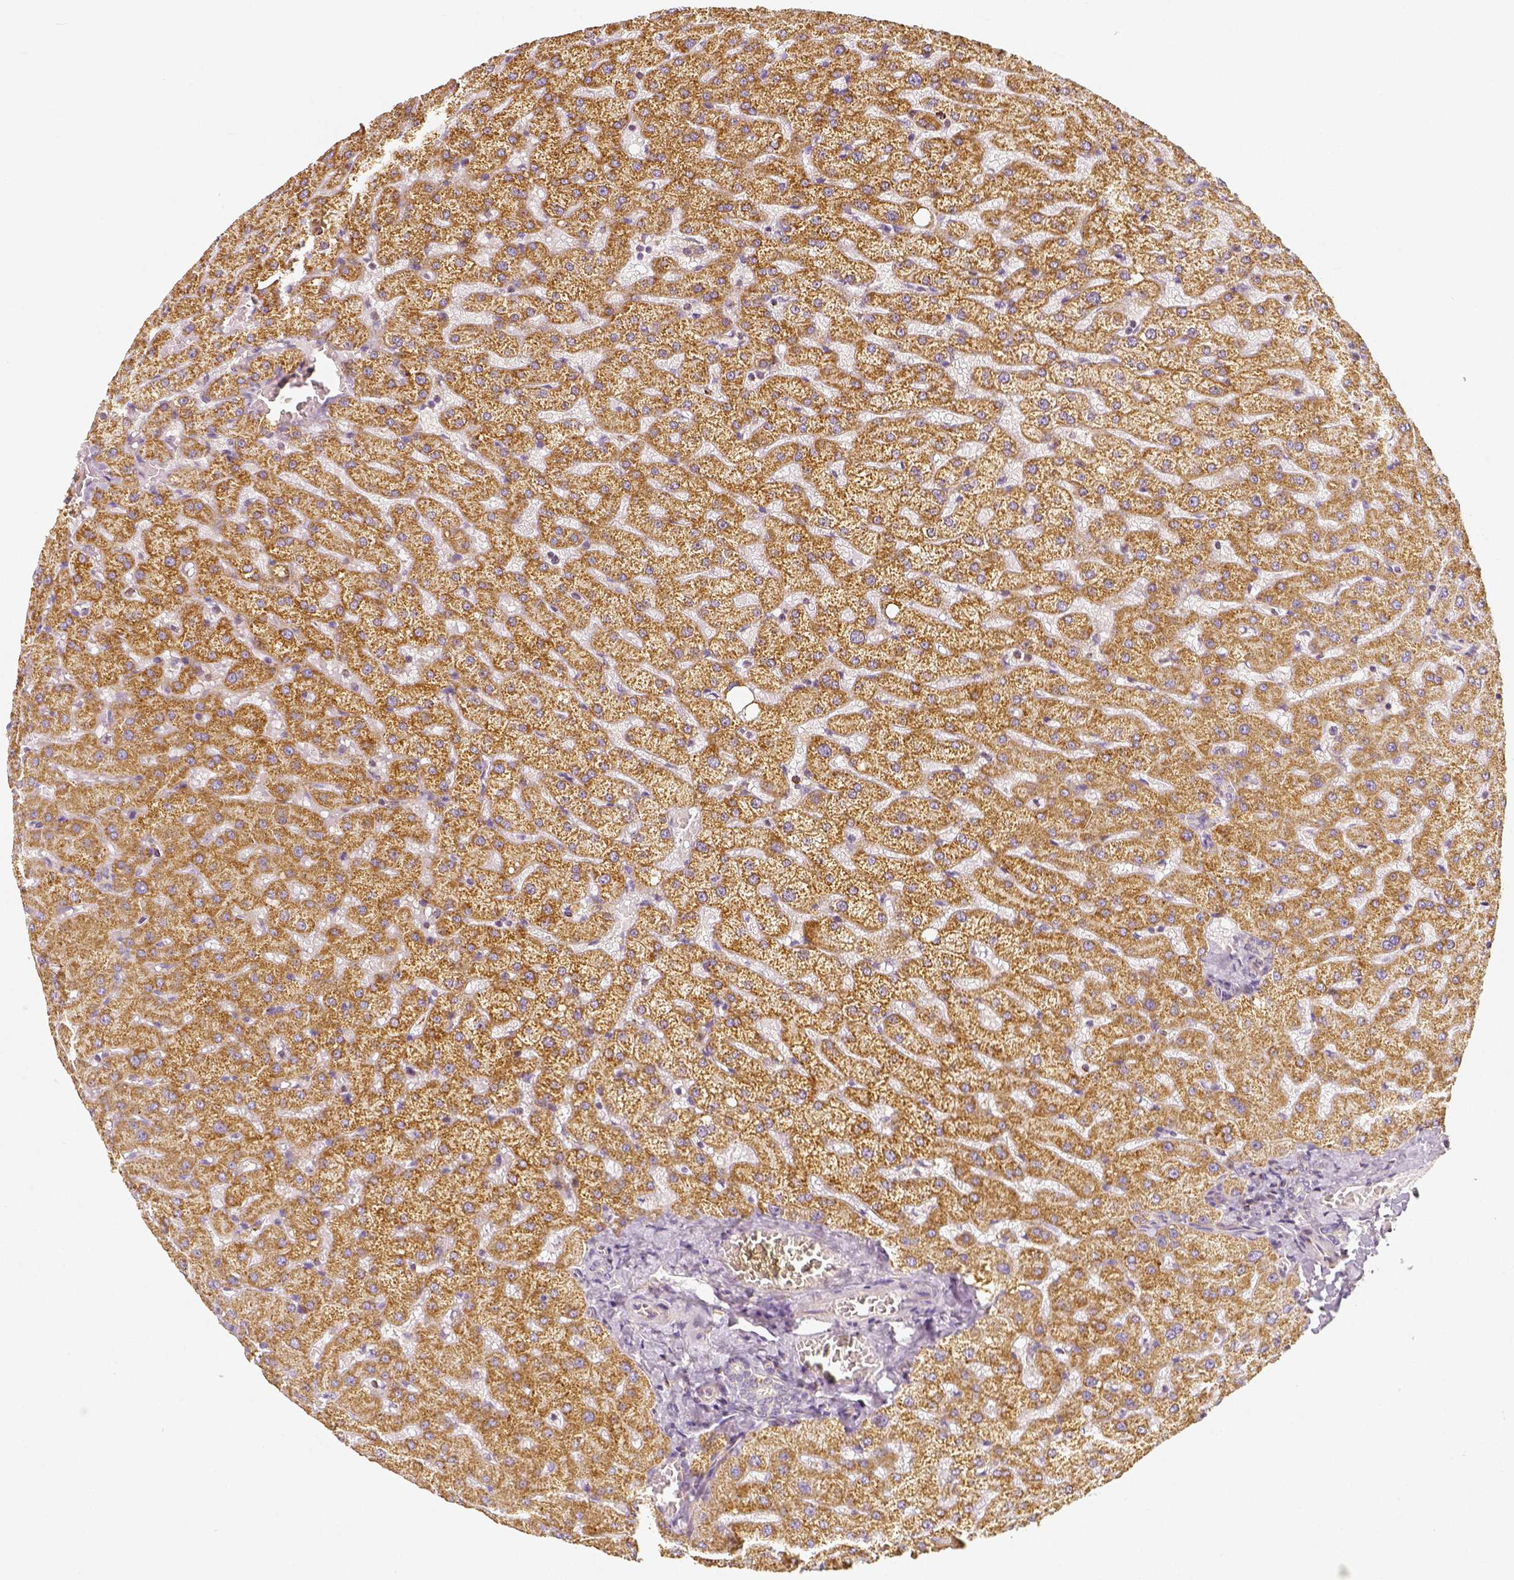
{"staining": {"intensity": "negative", "quantity": "none", "location": "none"}, "tissue": "liver", "cell_type": "Cholangiocytes", "image_type": "normal", "snomed": [{"axis": "morphology", "description": "Normal tissue, NOS"}, {"axis": "topography", "description": "Liver"}], "caption": "IHC micrograph of normal liver stained for a protein (brown), which reveals no staining in cholangiocytes. (DAB immunohistochemistry (IHC), high magnification).", "gene": "PGAM5", "patient": {"sex": "female", "age": 50}}